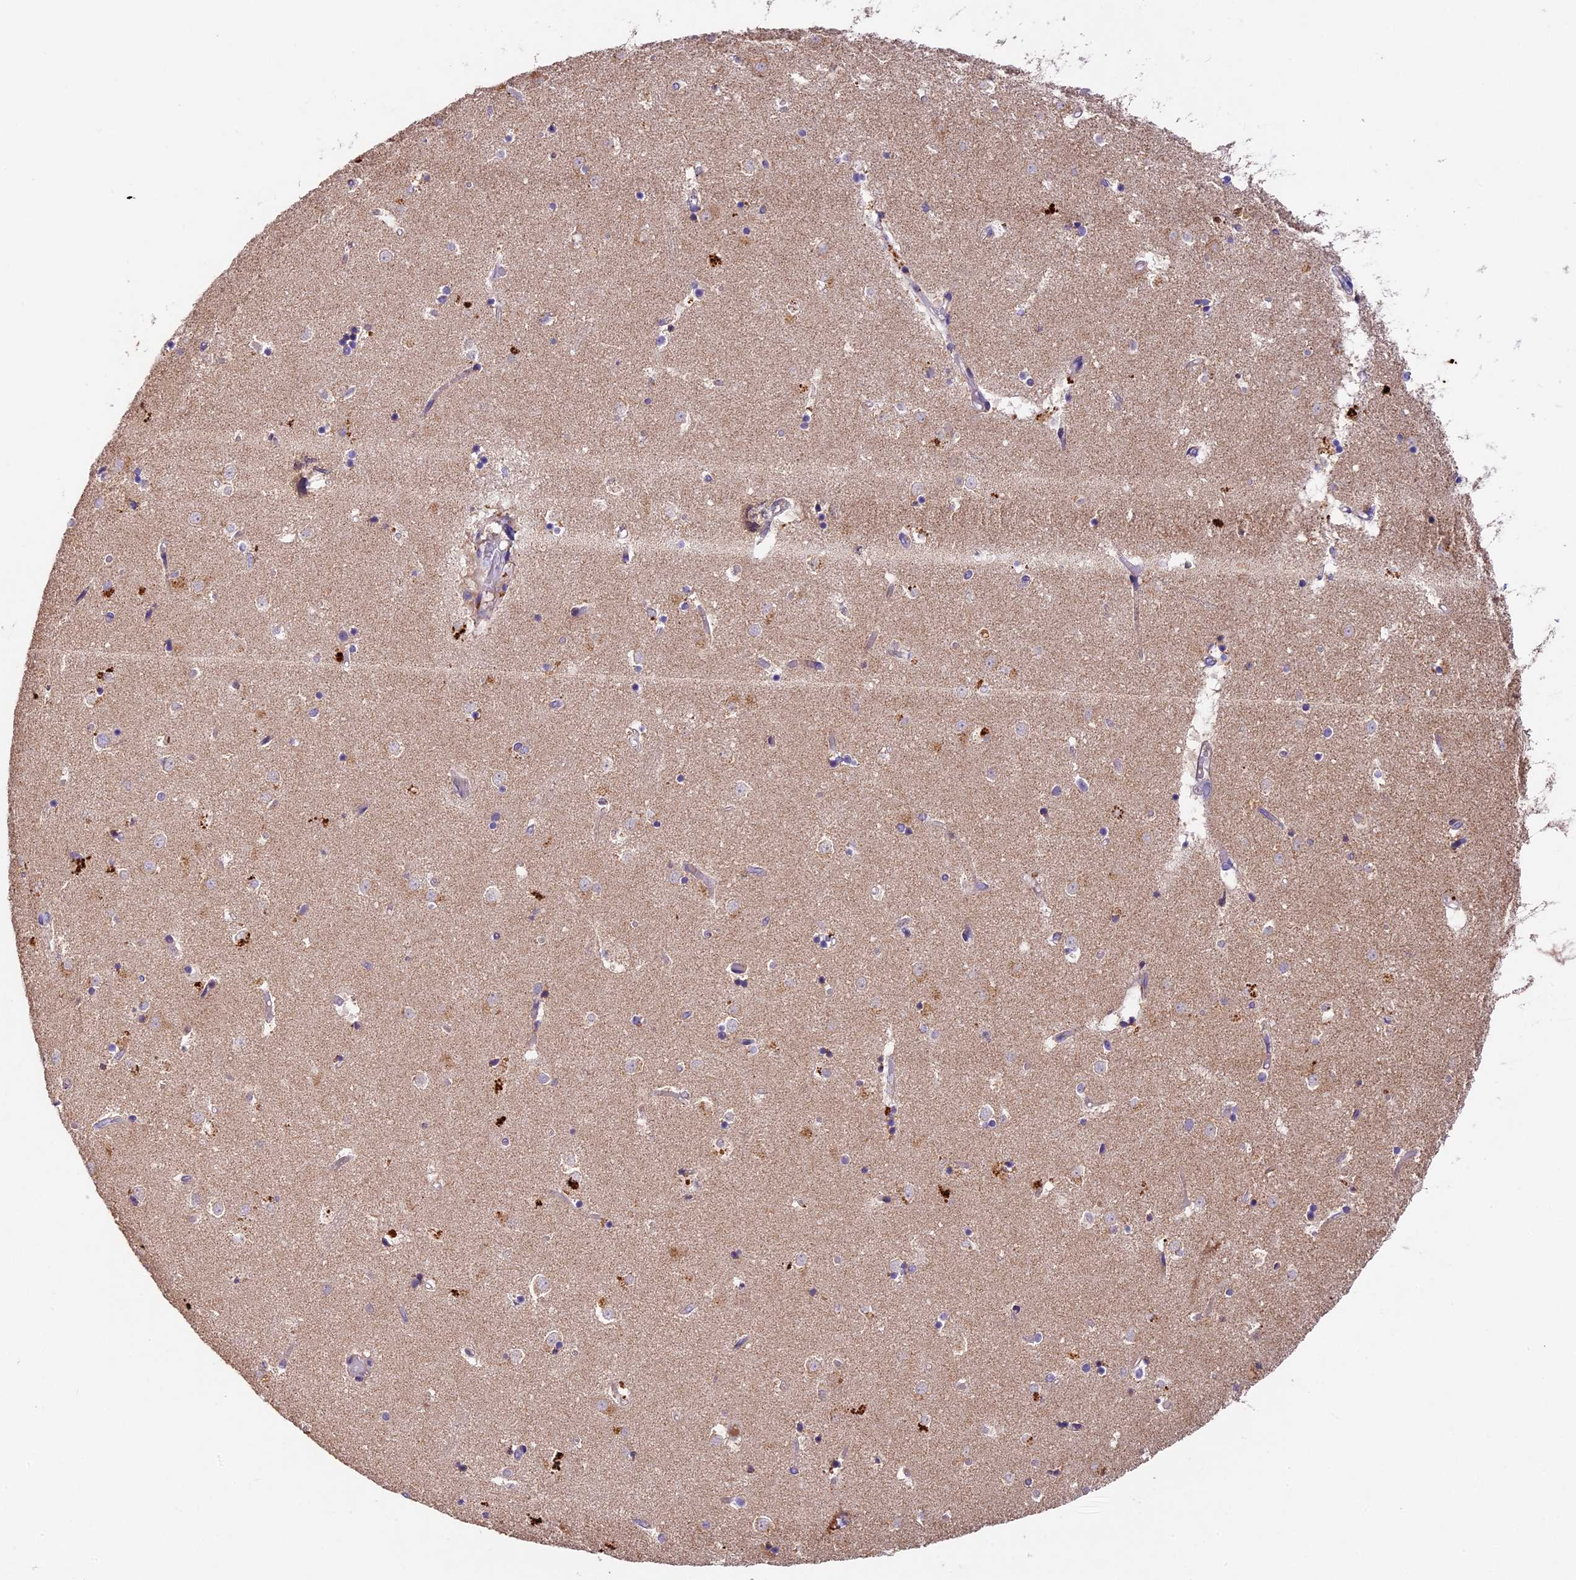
{"staining": {"intensity": "negative", "quantity": "none", "location": "none"}, "tissue": "caudate", "cell_type": "Glial cells", "image_type": "normal", "snomed": [{"axis": "morphology", "description": "Normal tissue, NOS"}, {"axis": "topography", "description": "Lateral ventricle wall"}], "caption": "Image shows no significant protein staining in glial cells of benign caudate. (DAB (3,3'-diaminobenzidine) immunohistochemistry (IHC) with hematoxylin counter stain).", "gene": "PMPCB", "patient": {"sex": "female", "age": 52}}